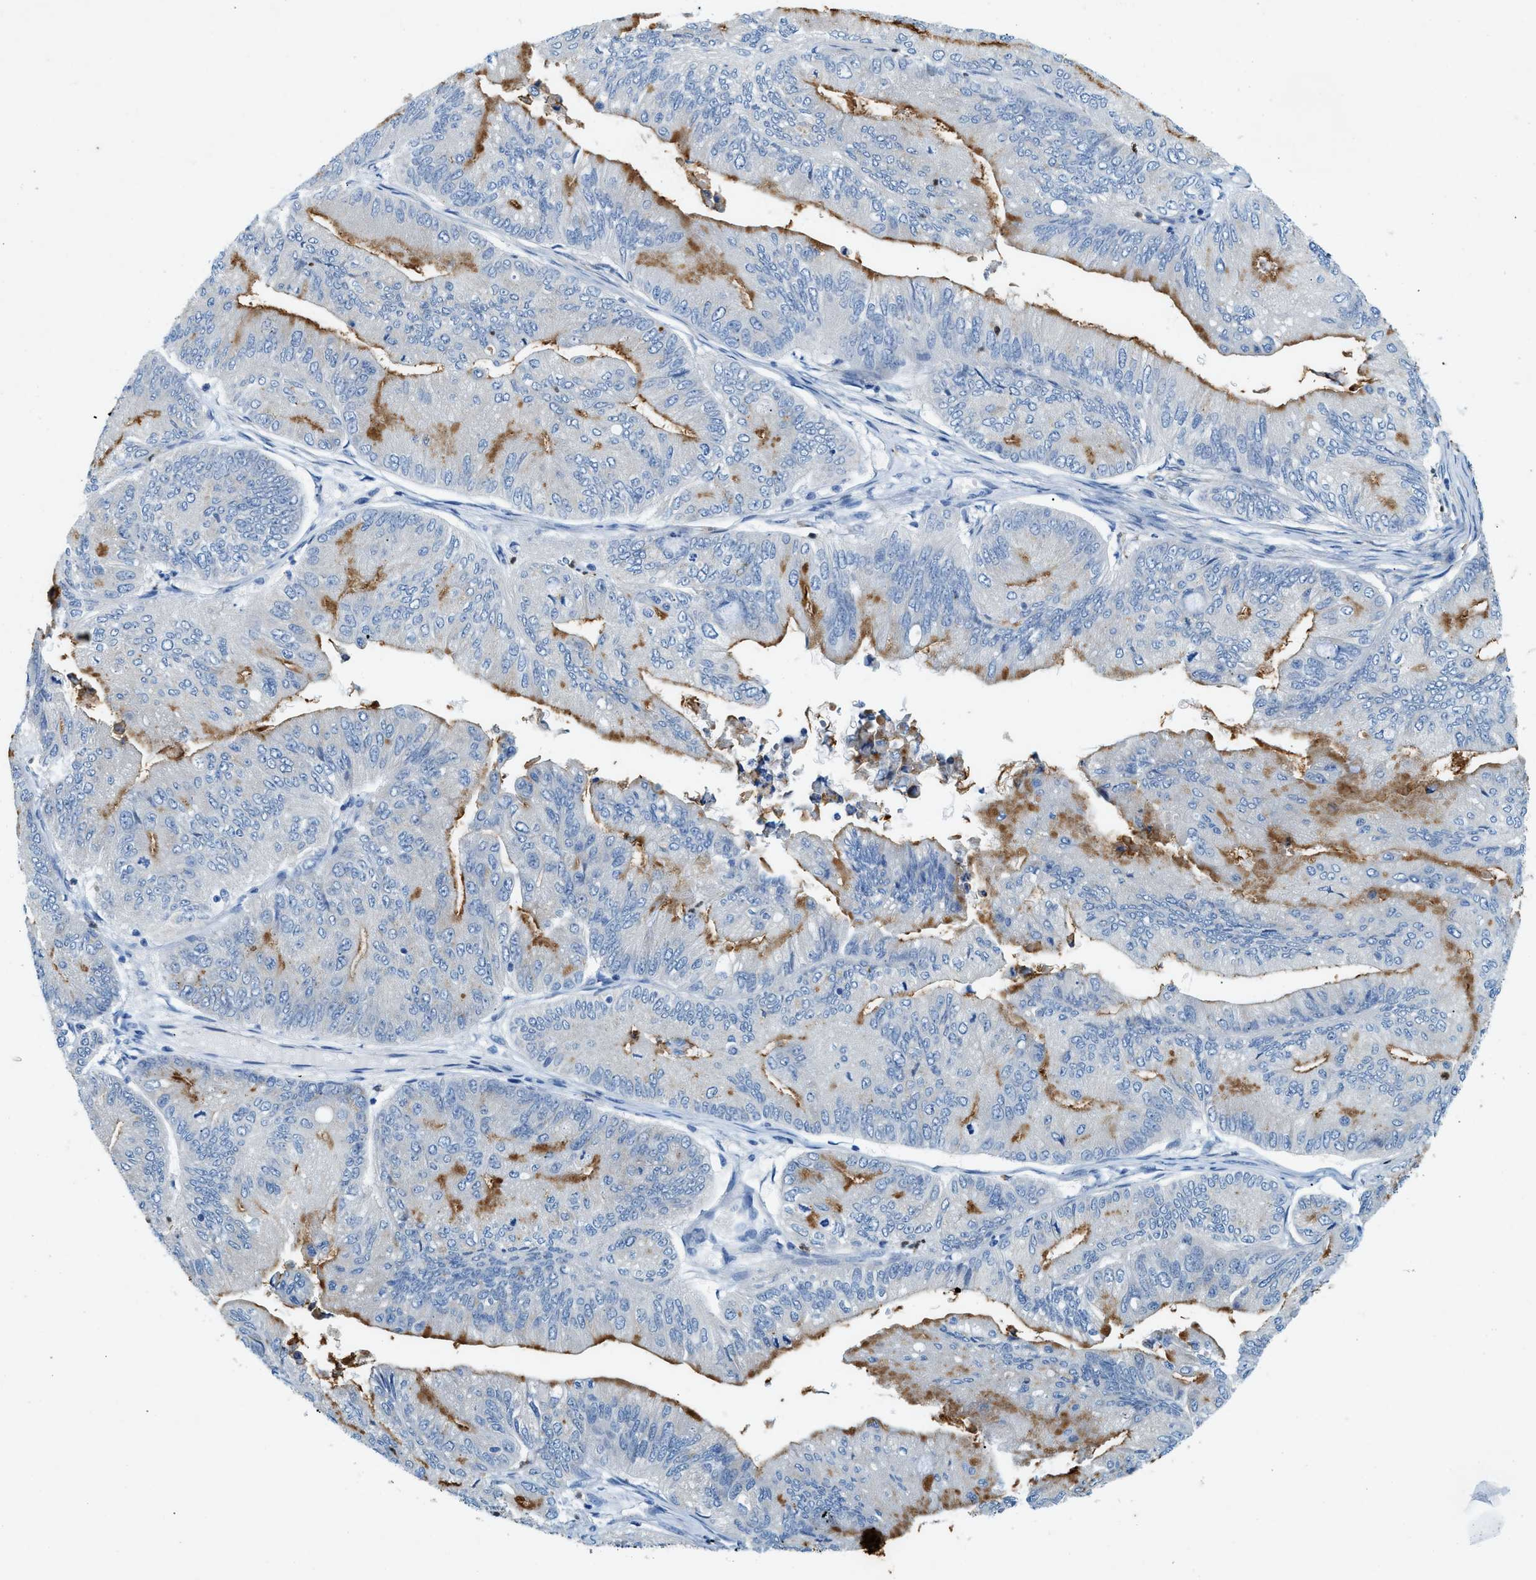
{"staining": {"intensity": "moderate", "quantity": "25%-75%", "location": "cytoplasmic/membranous"}, "tissue": "ovarian cancer", "cell_type": "Tumor cells", "image_type": "cancer", "snomed": [{"axis": "morphology", "description": "Cystadenocarcinoma, mucinous, NOS"}, {"axis": "topography", "description": "Ovary"}], "caption": "Immunohistochemical staining of human ovarian cancer reveals medium levels of moderate cytoplasmic/membranous positivity in about 25%-75% of tumor cells. (Stains: DAB in brown, nuclei in blue, Microscopy: brightfield microscopy at high magnification).", "gene": "ZDHHC13", "patient": {"sex": "female", "age": 61}}